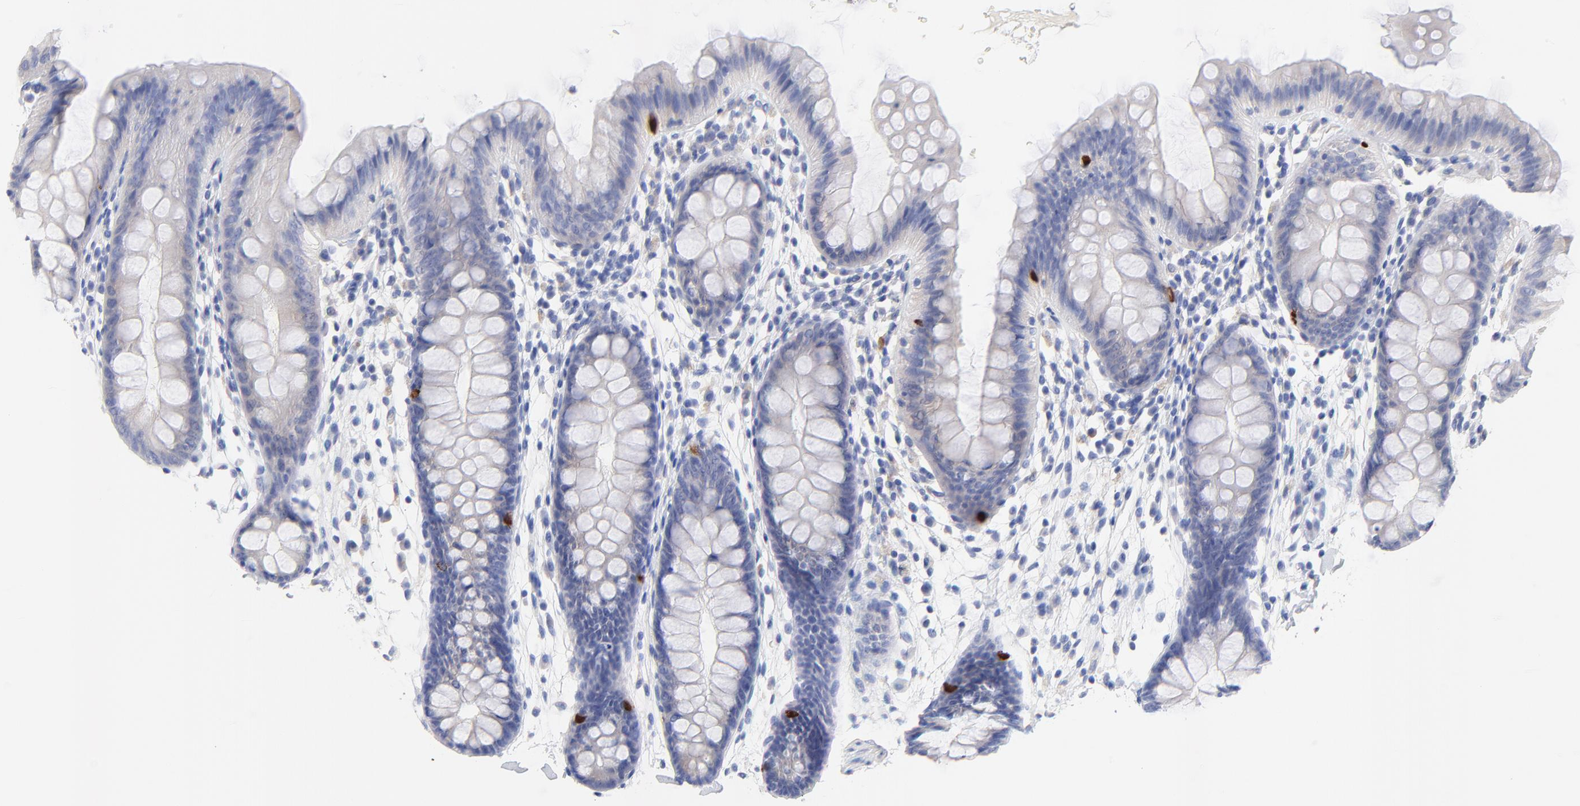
{"staining": {"intensity": "negative", "quantity": "none", "location": "none"}, "tissue": "colon", "cell_type": "Endothelial cells", "image_type": "normal", "snomed": [{"axis": "morphology", "description": "Normal tissue, NOS"}, {"axis": "topography", "description": "Smooth muscle"}, {"axis": "topography", "description": "Colon"}], "caption": "The immunohistochemistry (IHC) micrograph has no significant staining in endothelial cells of colon.", "gene": "FBXO10", "patient": {"sex": "male", "age": 67}}